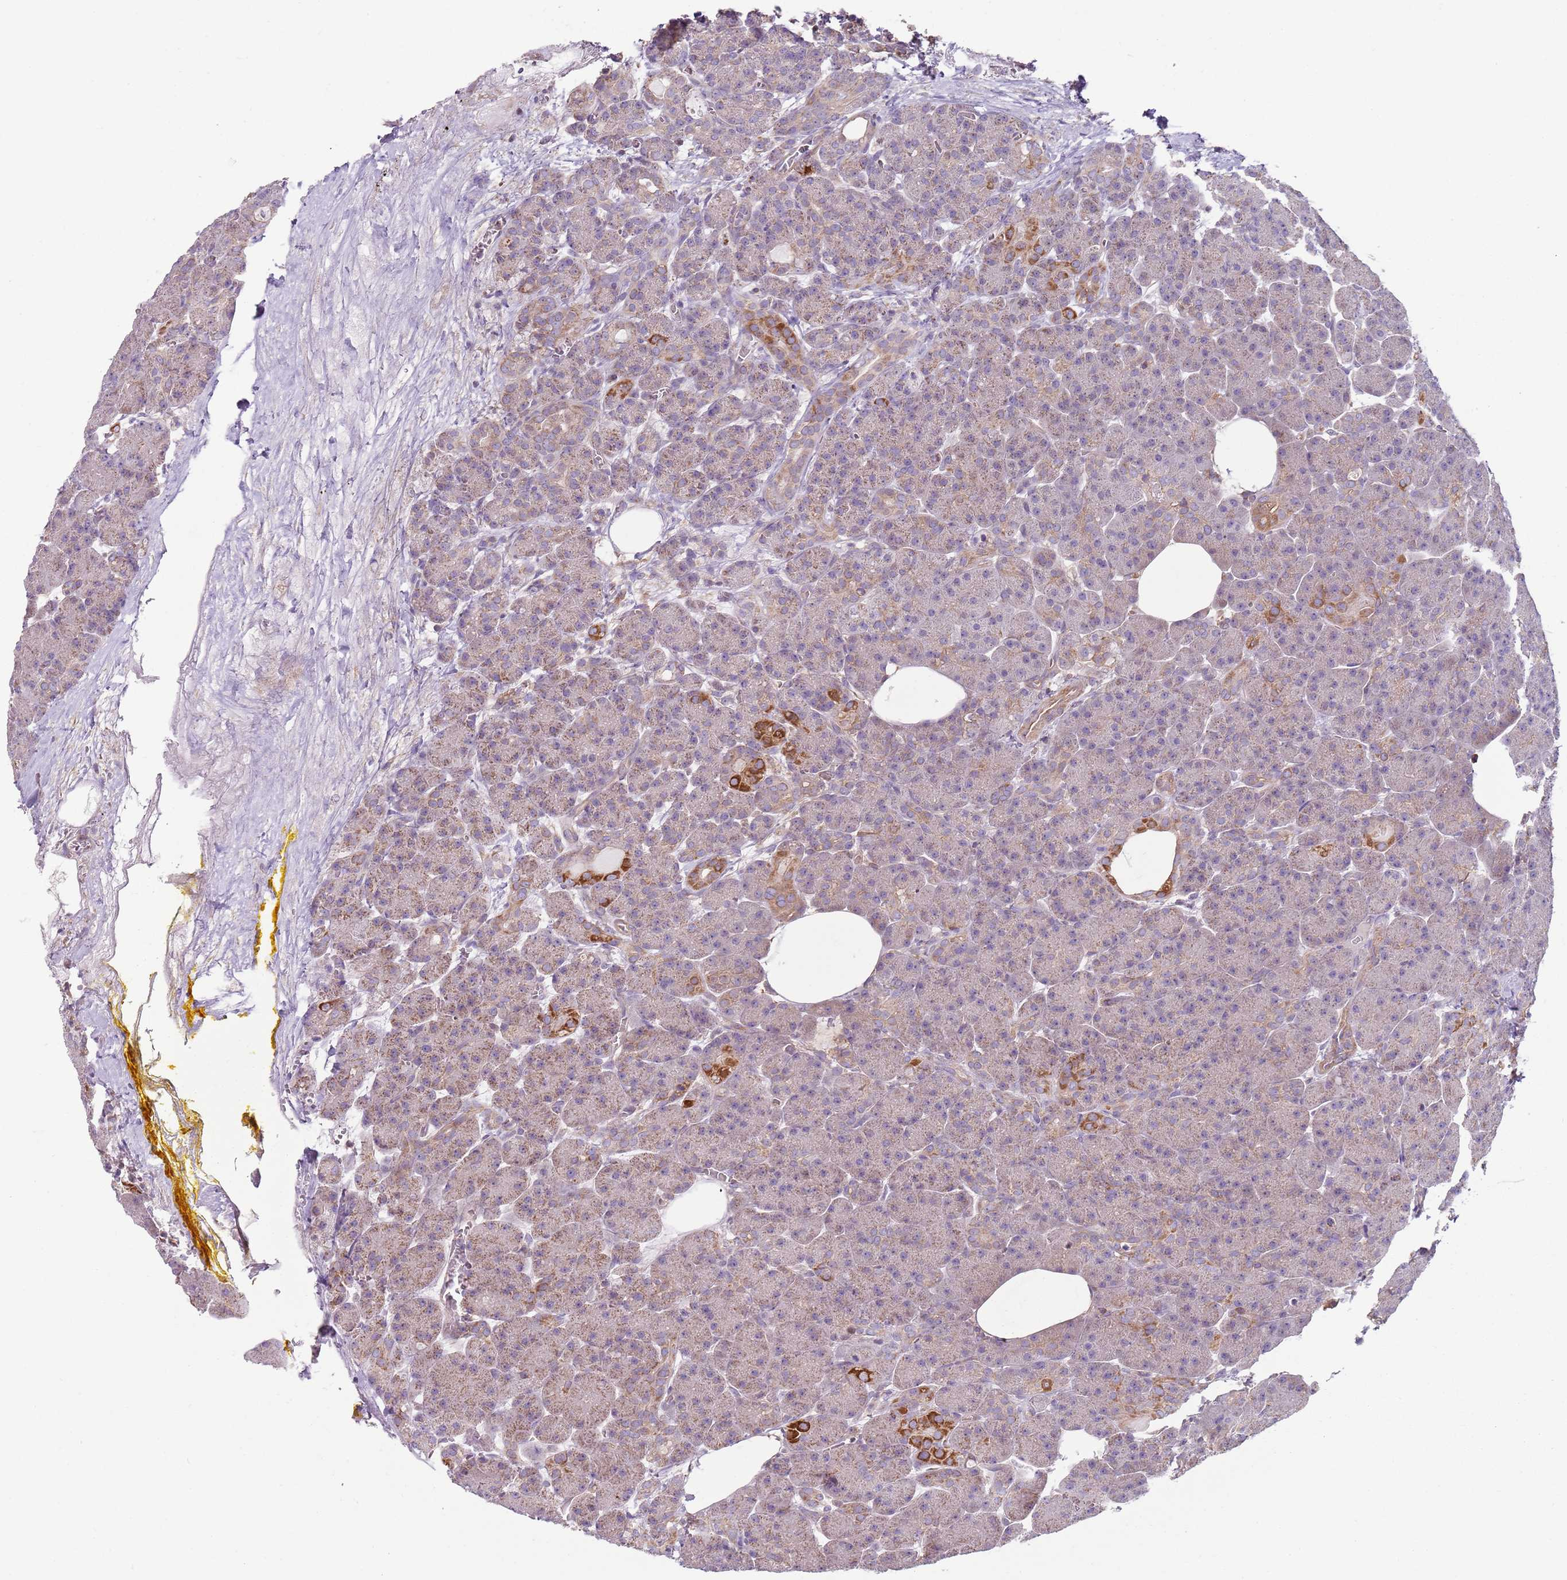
{"staining": {"intensity": "moderate", "quantity": ">75%", "location": "cytoplasmic/membranous"}, "tissue": "pancreas", "cell_type": "Exocrine glandular cells", "image_type": "normal", "snomed": [{"axis": "morphology", "description": "Normal tissue, NOS"}, {"axis": "topography", "description": "Pancreas"}], "caption": "An immunohistochemistry photomicrograph of normal tissue is shown. Protein staining in brown shows moderate cytoplasmic/membranous positivity in pancreas within exocrine glandular cells.", "gene": "GAS8", "patient": {"sex": "male", "age": 63}}